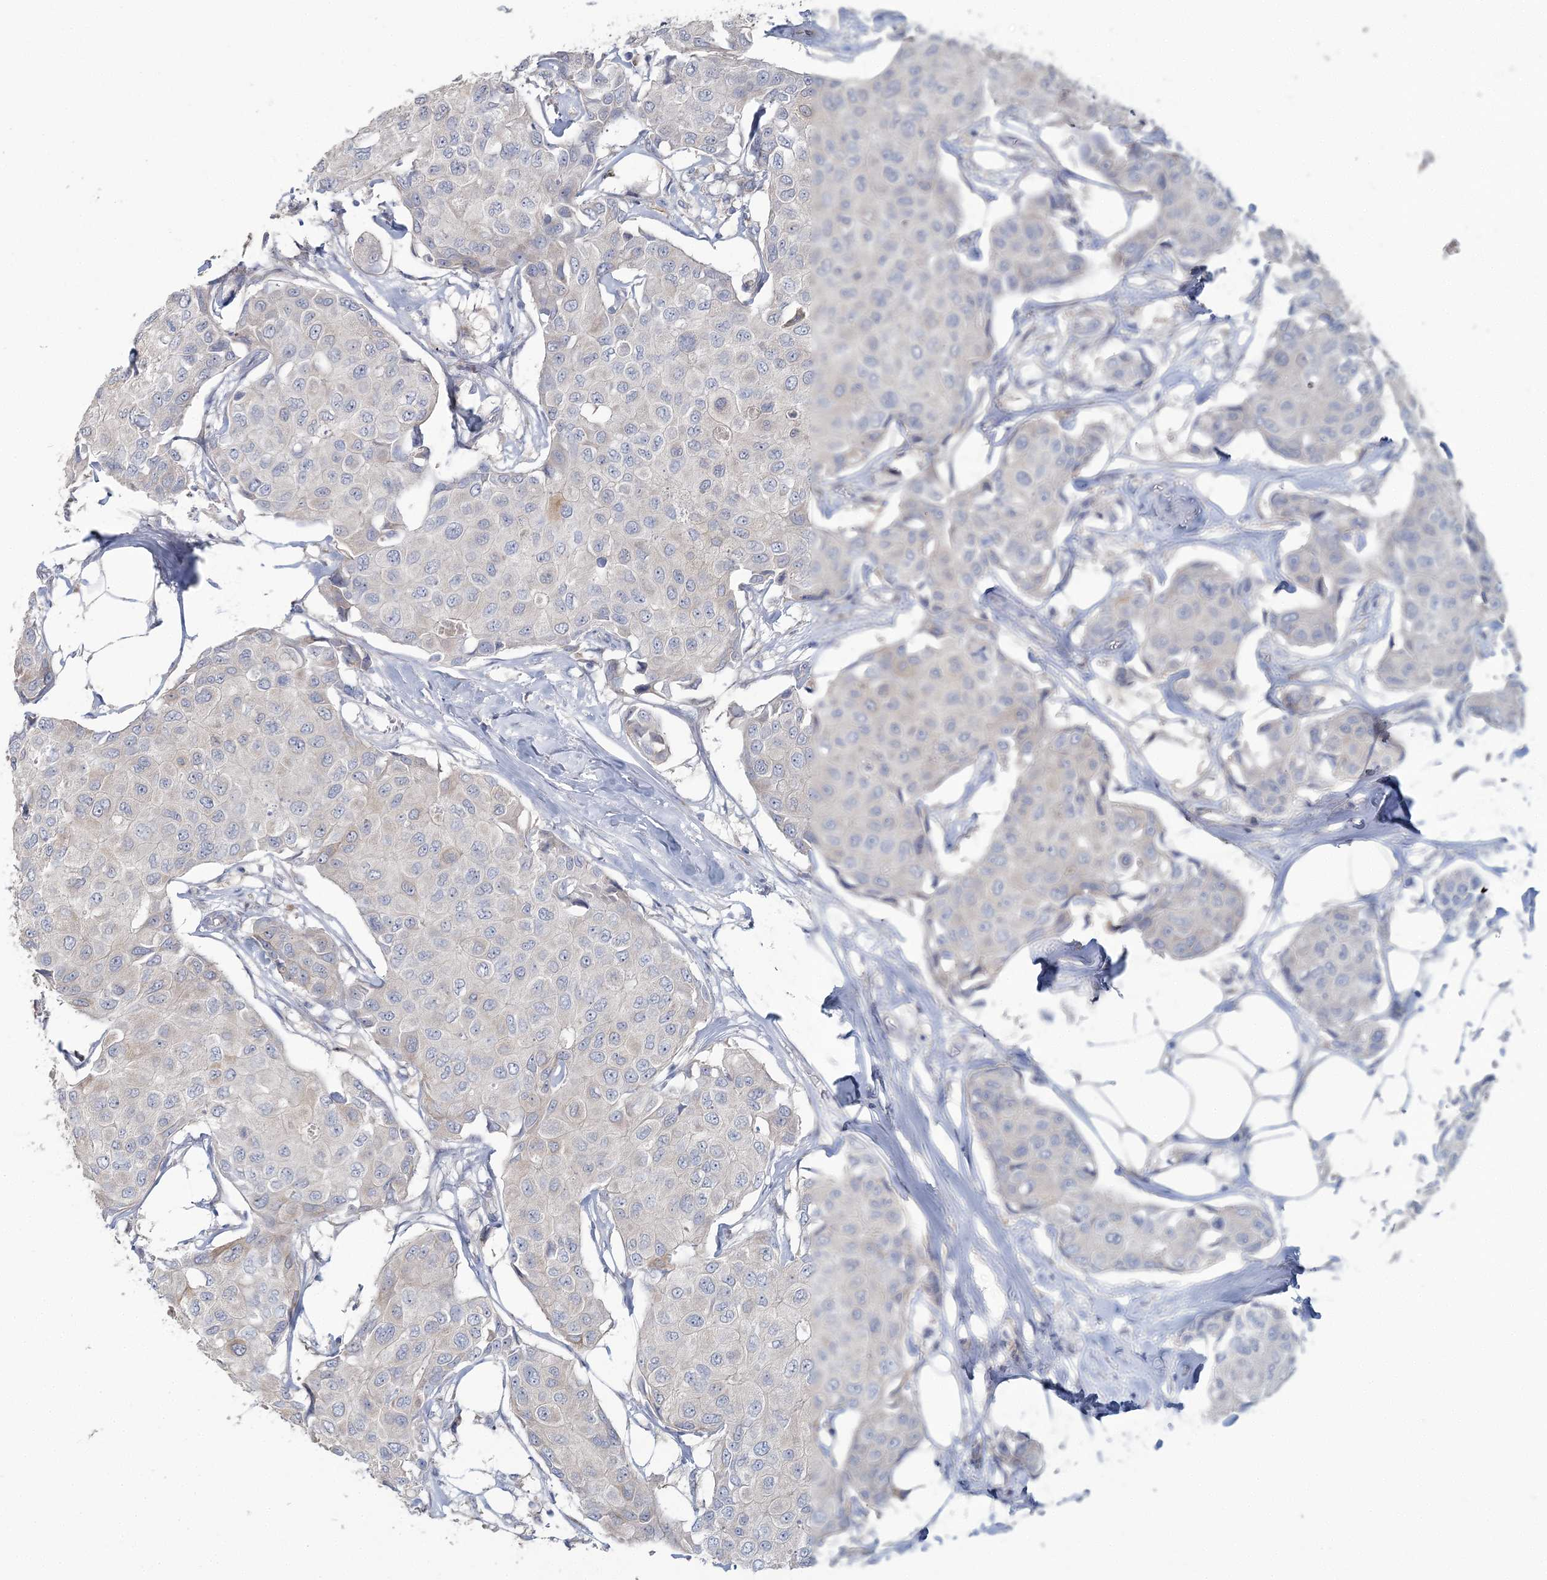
{"staining": {"intensity": "negative", "quantity": "none", "location": "none"}, "tissue": "breast cancer", "cell_type": "Tumor cells", "image_type": "cancer", "snomed": [{"axis": "morphology", "description": "Duct carcinoma"}, {"axis": "topography", "description": "Breast"}], "caption": "Immunohistochemical staining of invasive ductal carcinoma (breast) exhibits no significant staining in tumor cells. (Immunohistochemistry (ihc), brightfield microscopy, high magnification).", "gene": "CMBL", "patient": {"sex": "female", "age": 80}}